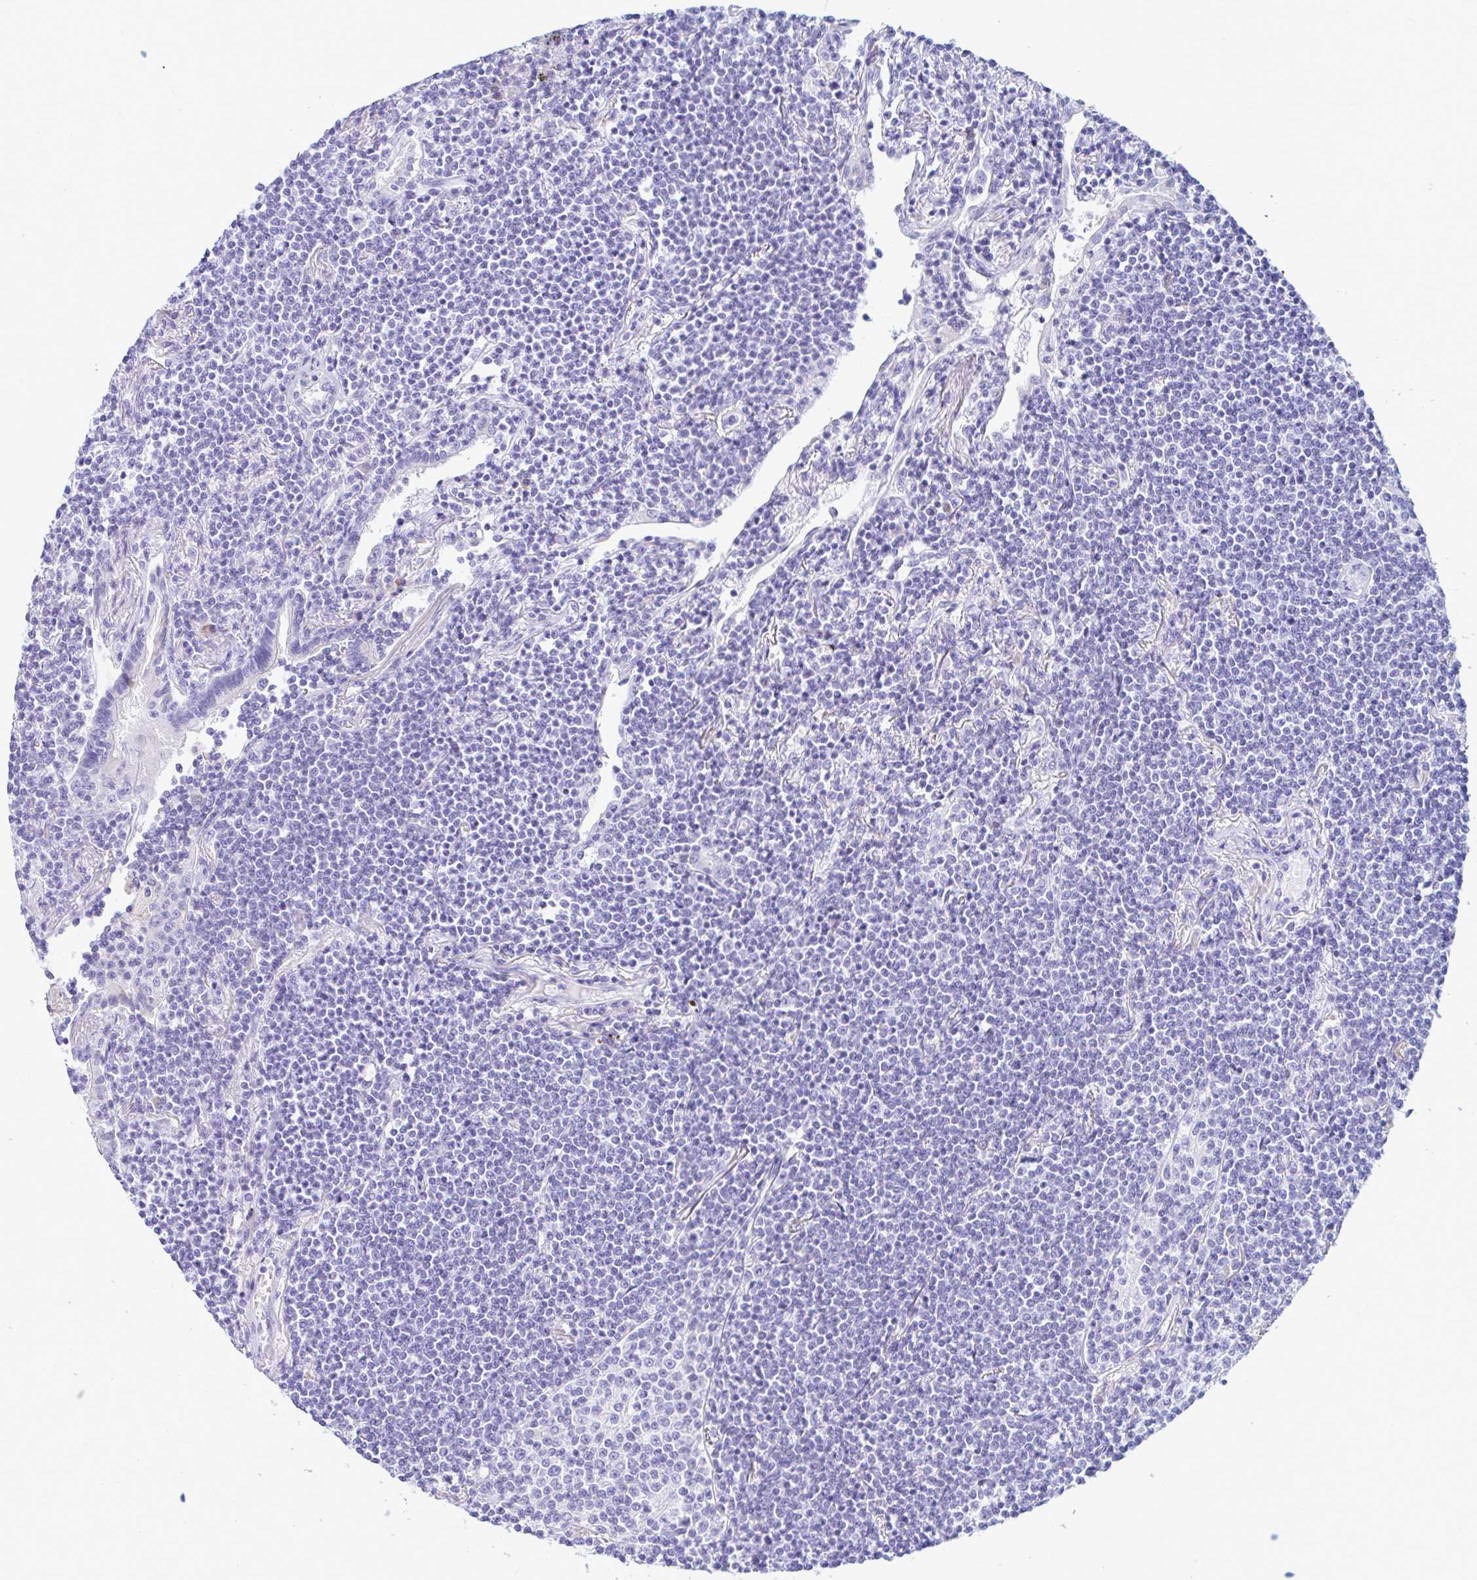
{"staining": {"intensity": "negative", "quantity": "none", "location": "none"}, "tissue": "lymphoma", "cell_type": "Tumor cells", "image_type": "cancer", "snomed": [{"axis": "morphology", "description": "Malignant lymphoma, non-Hodgkin's type, Low grade"}, {"axis": "topography", "description": "Lung"}], "caption": "Immunohistochemistry (IHC) micrograph of neoplastic tissue: lymphoma stained with DAB demonstrates no significant protein positivity in tumor cells.", "gene": "NBPF3", "patient": {"sex": "female", "age": 71}}